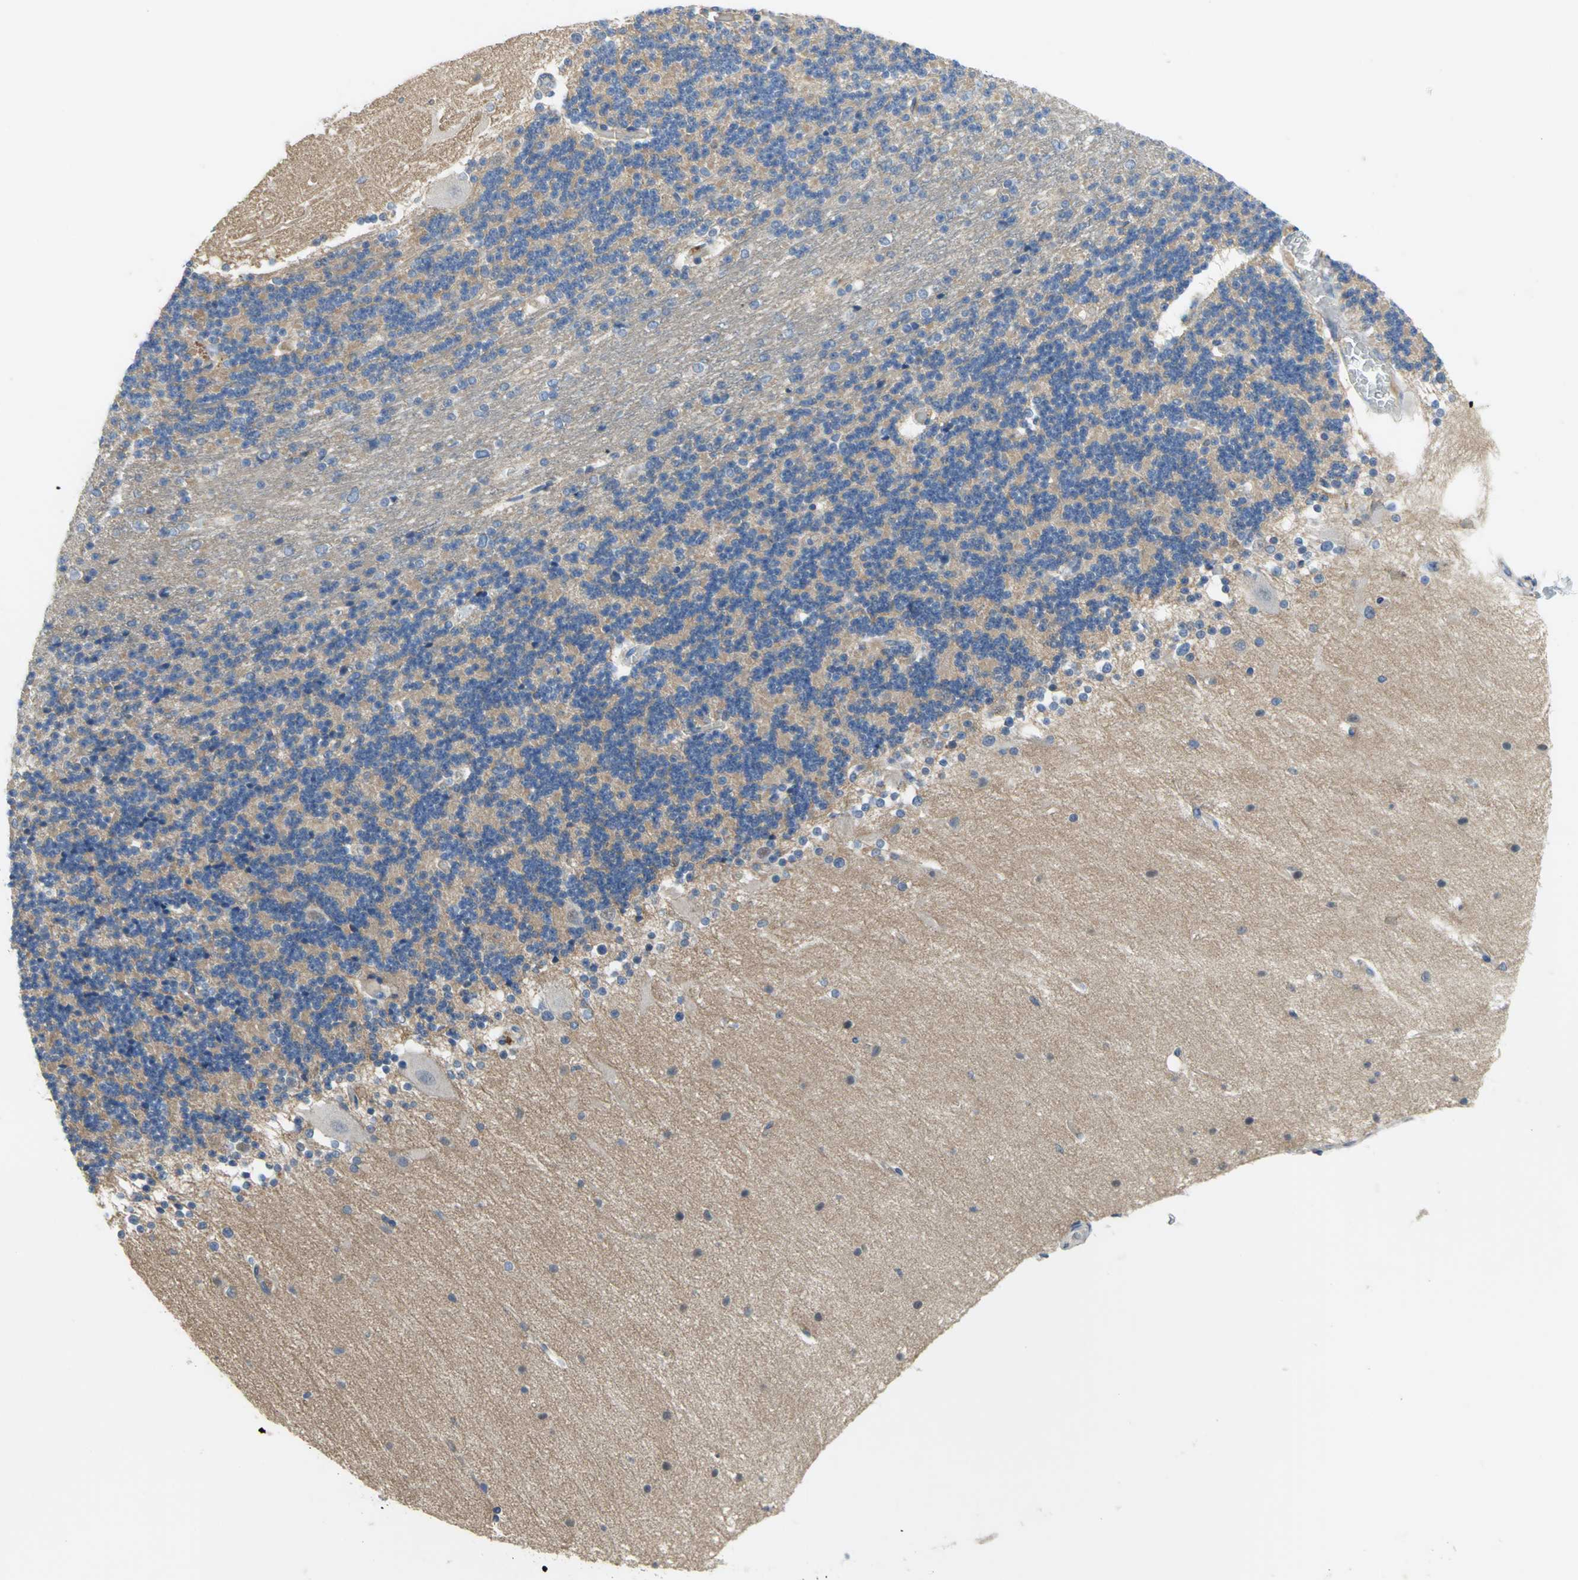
{"staining": {"intensity": "negative", "quantity": "none", "location": "none"}, "tissue": "cerebellum", "cell_type": "Cells in granular layer", "image_type": "normal", "snomed": [{"axis": "morphology", "description": "Normal tissue, NOS"}, {"axis": "topography", "description": "Cerebellum"}], "caption": "This is an immunohistochemistry histopathology image of normal cerebellum. There is no expression in cells in granular layer.", "gene": "HTR1F", "patient": {"sex": "female", "age": 54}}